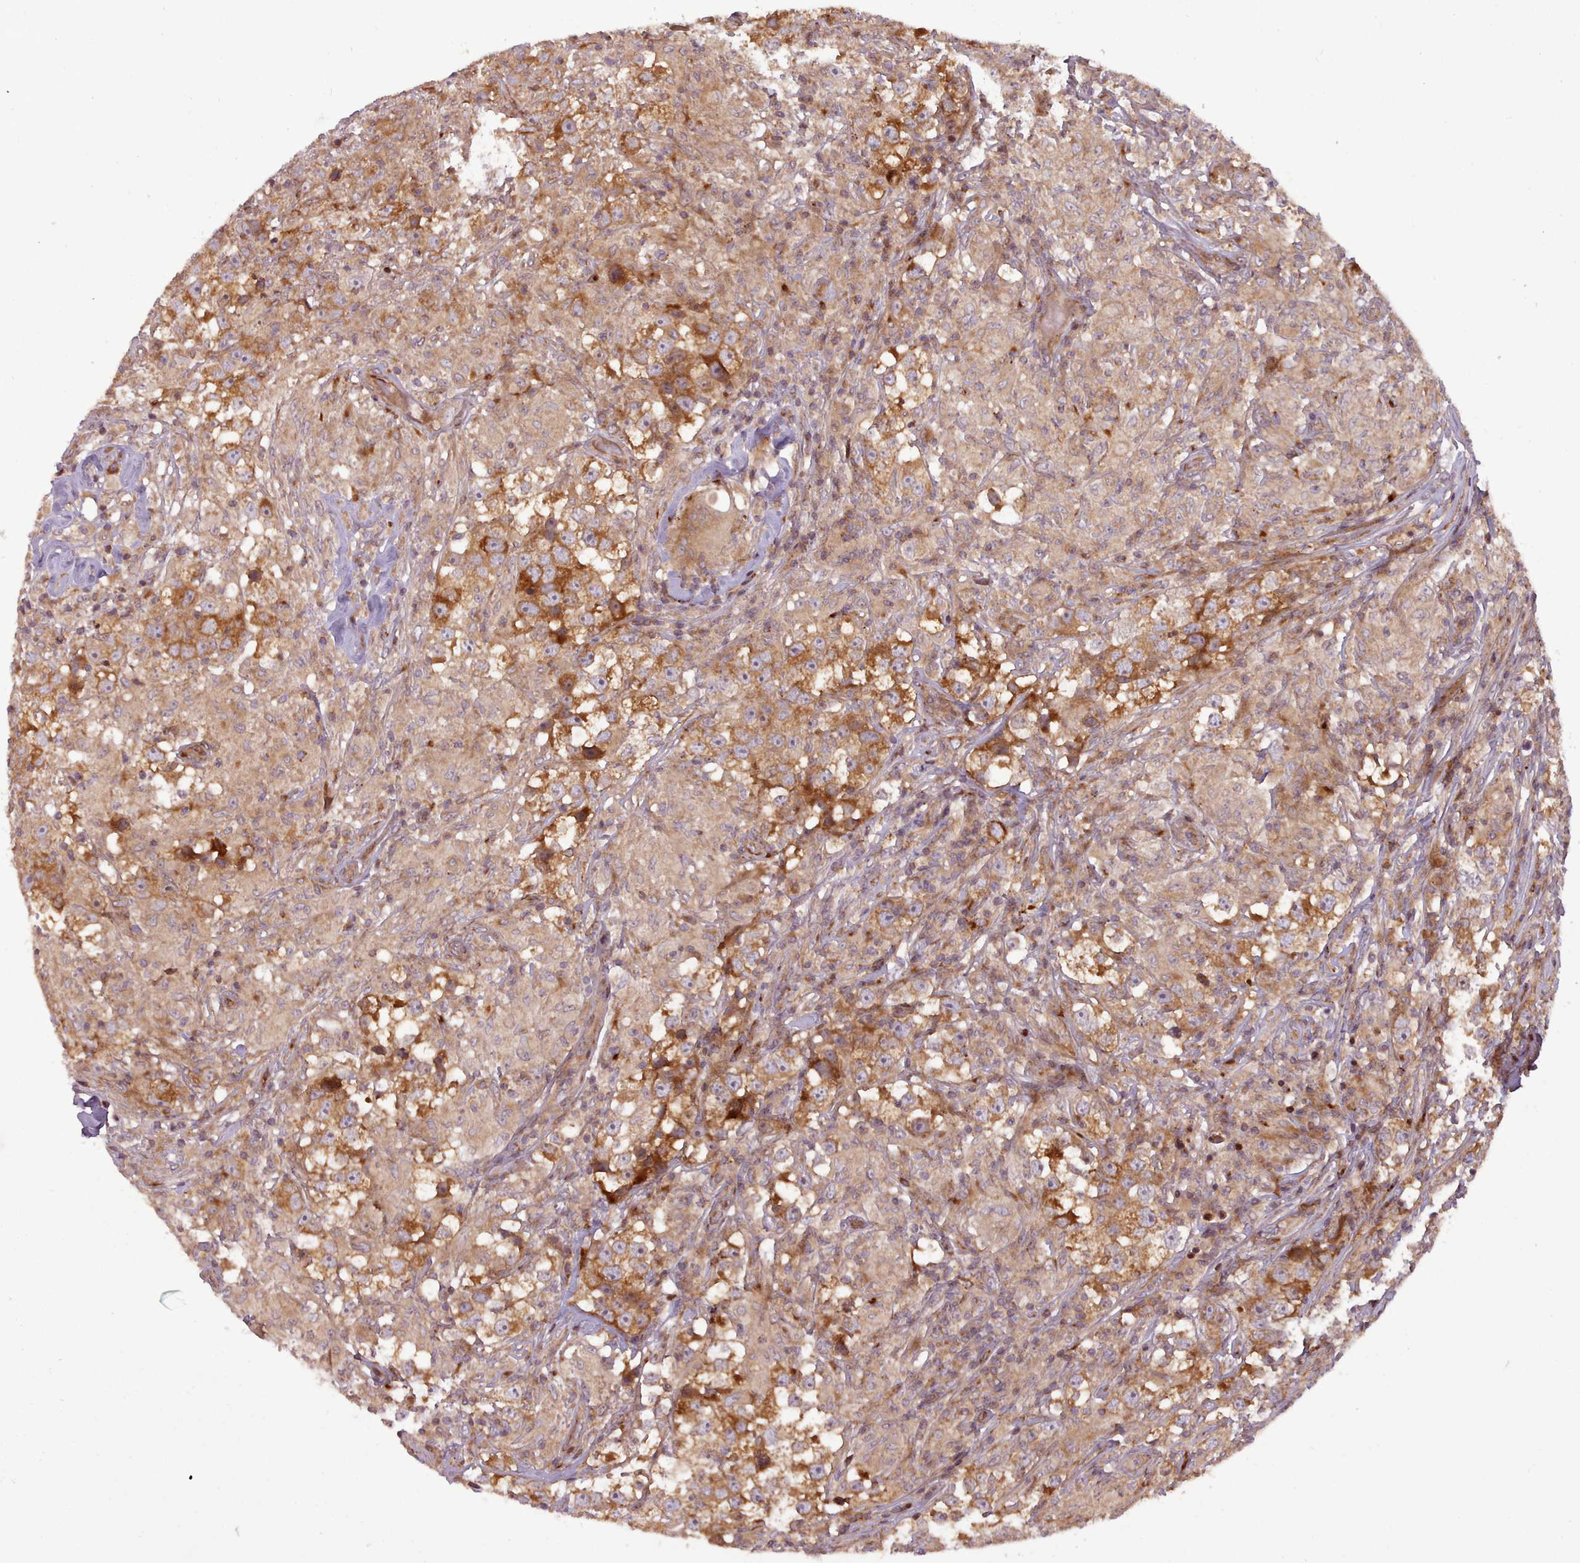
{"staining": {"intensity": "strong", "quantity": ">75%", "location": "cytoplasmic/membranous"}, "tissue": "testis cancer", "cell_type": "Tumor cells", "image_type": "cancer", "snomed": [{"axis": "morphology", "description": "Seminoma, NOS"}, {"axis": "topography", "description": "Testis"}], "caption": "Strong cytoplasmic/membranous protein staining is identified in about >75% of tumor cells in testis seminoma.", "gene": "NLRP7", "patient": {"sex": "male", "age": 46}}